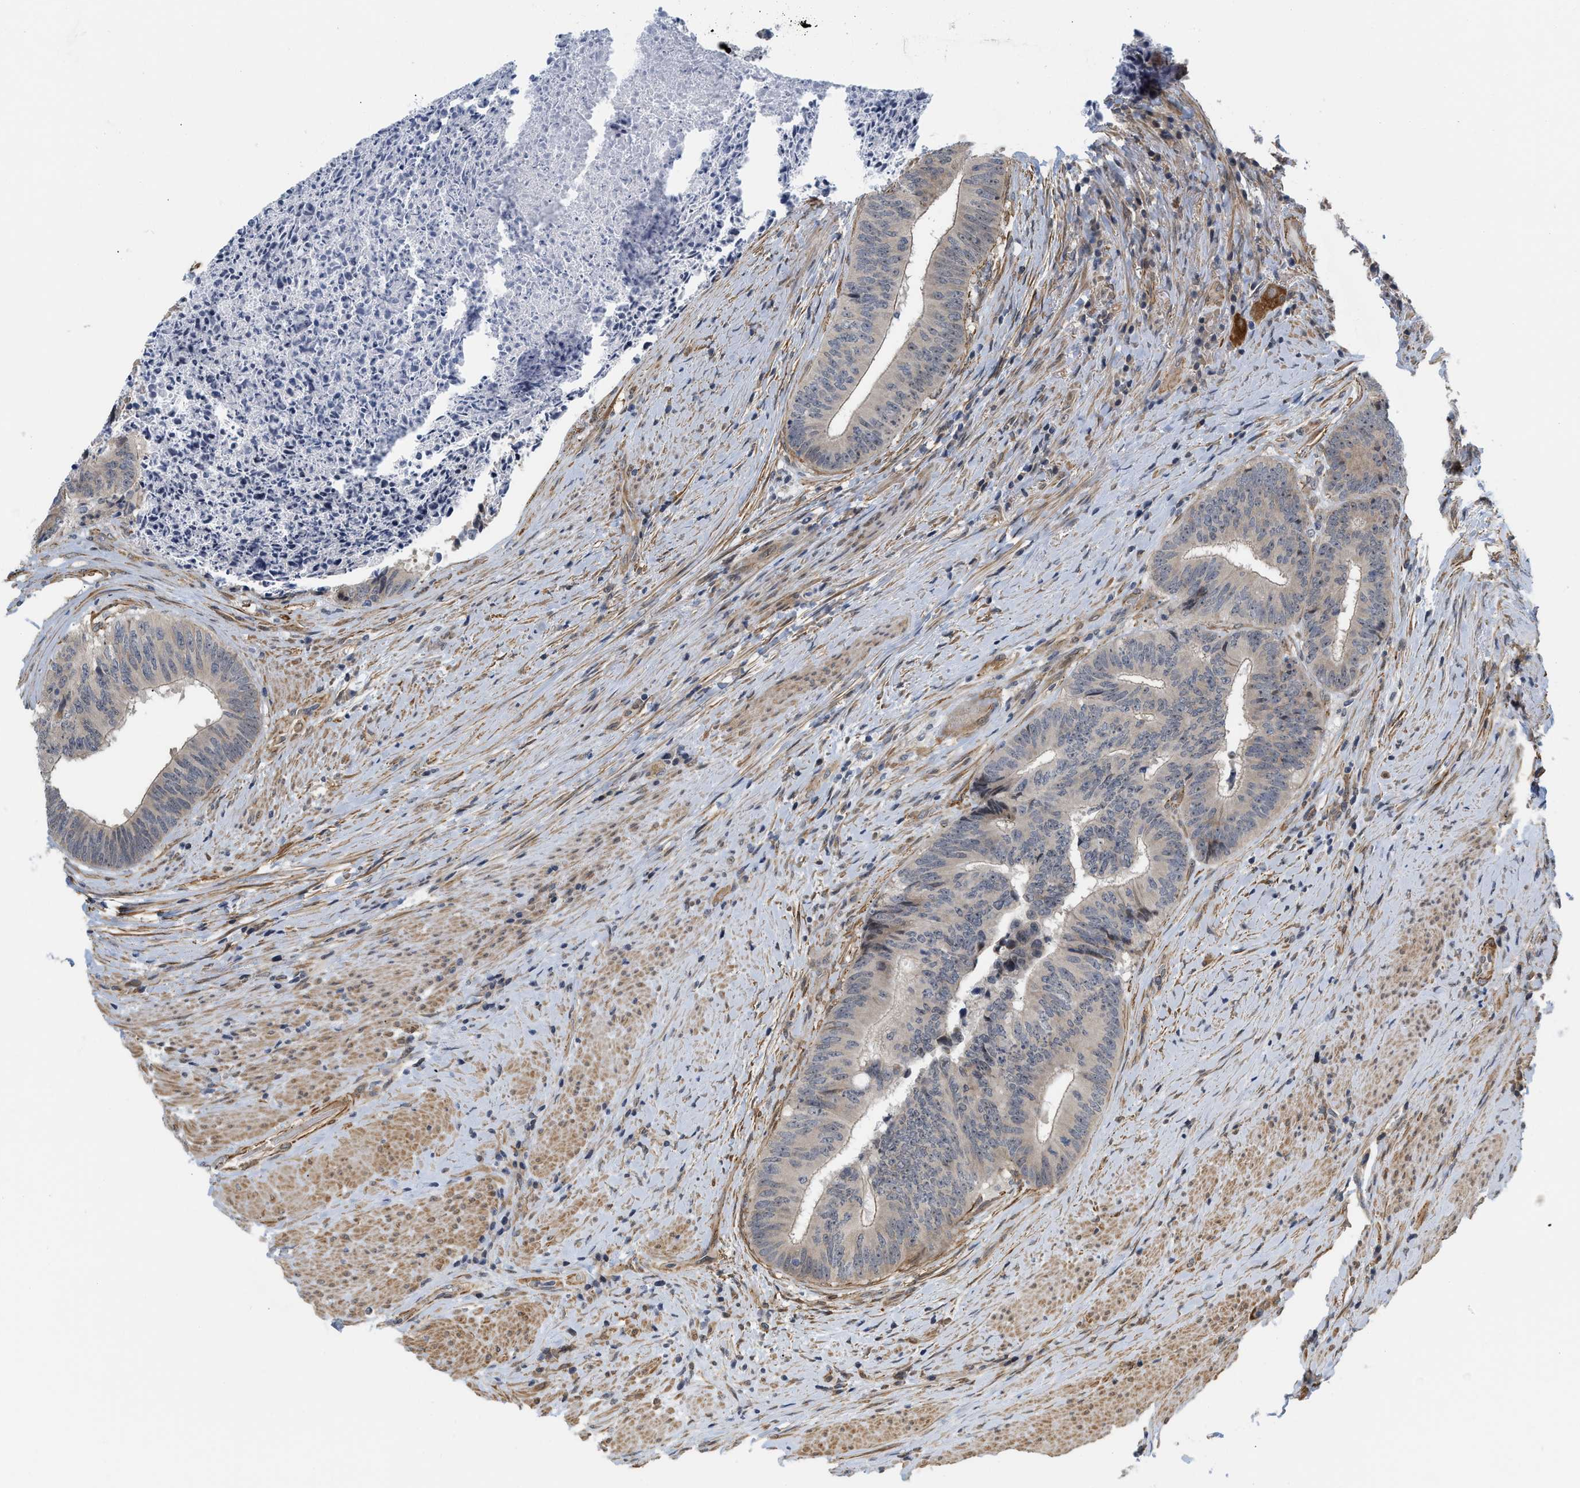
{"staining": {"intensity": "negative", "quantity": "none", "location": "none"}, "tissue": "colorectal cancer", "cell_type": "Tumor cells", "image_type": "cancer", "snomed": [{"axis": "morphology", "description": "Adenocarcinoma, NOS"}, {"axis": "topography", "description": "Rectum"}], "caption": "Immunohistochemical staining of colorectal adenocarcinoma shows no significant positivity in tumor cells.", "gene": "GPRASP2", "patient": {"sex": "male", "age": 72}}